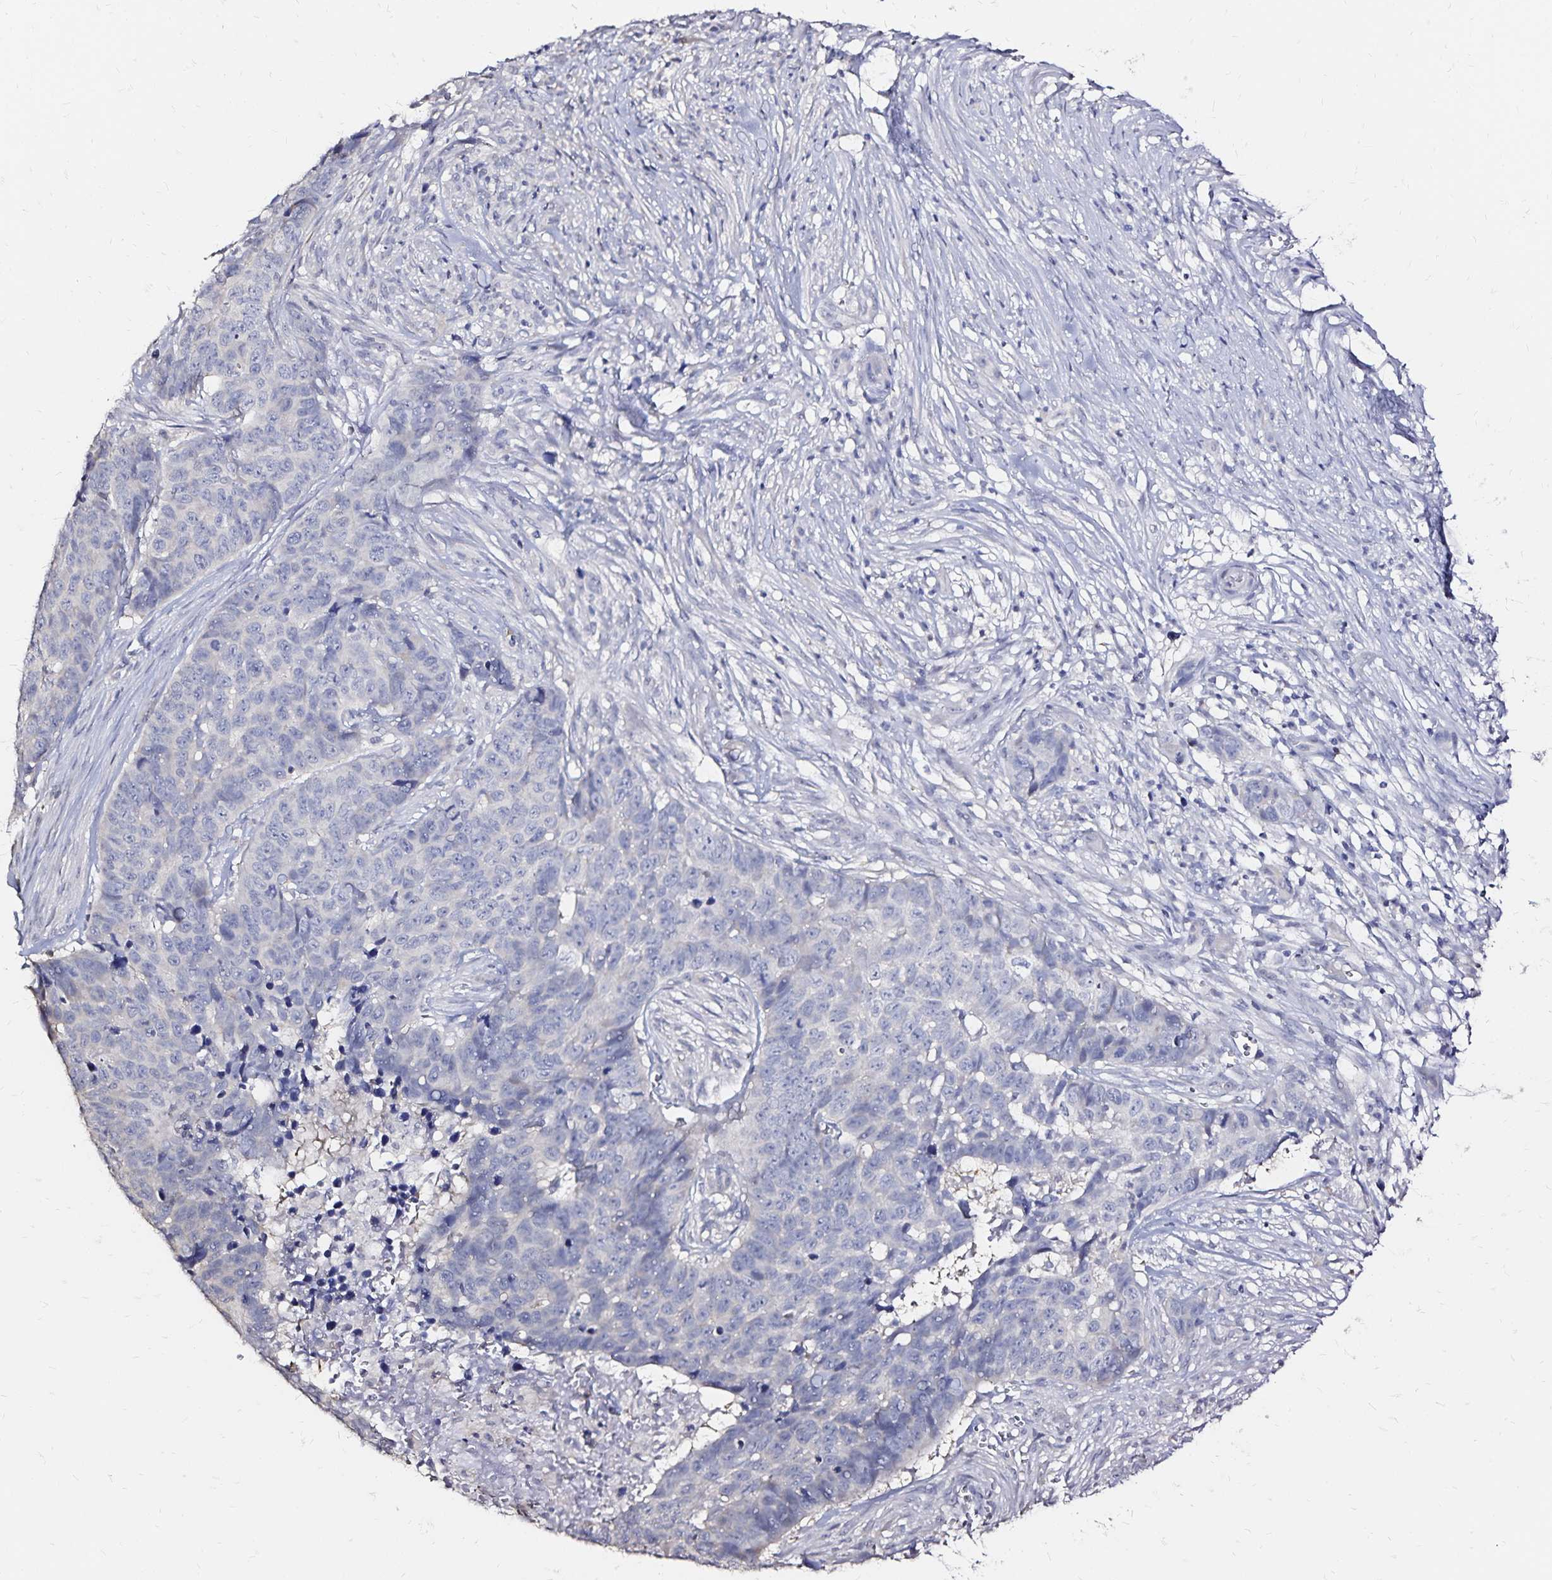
{"staining": {"intensity": "negative", "quantity": "none", "location": "none"}, "tissue": "skin cancer", "cell_type": "Tumor cells", "image_type": "cancer", "snomed": [{"axis": "morphology", "description": "Basal cell carcinoma"}, {"axis": "topography", "description": "Skin"}], "caption": "High power microscopy image of an immunohistochemistry histopathology image of basal cell carcinoma (skin), revealing no significant positivity in tumor cells.", "gene": "SLC5A1", "patient": {"sex": "female", "age": 82}}